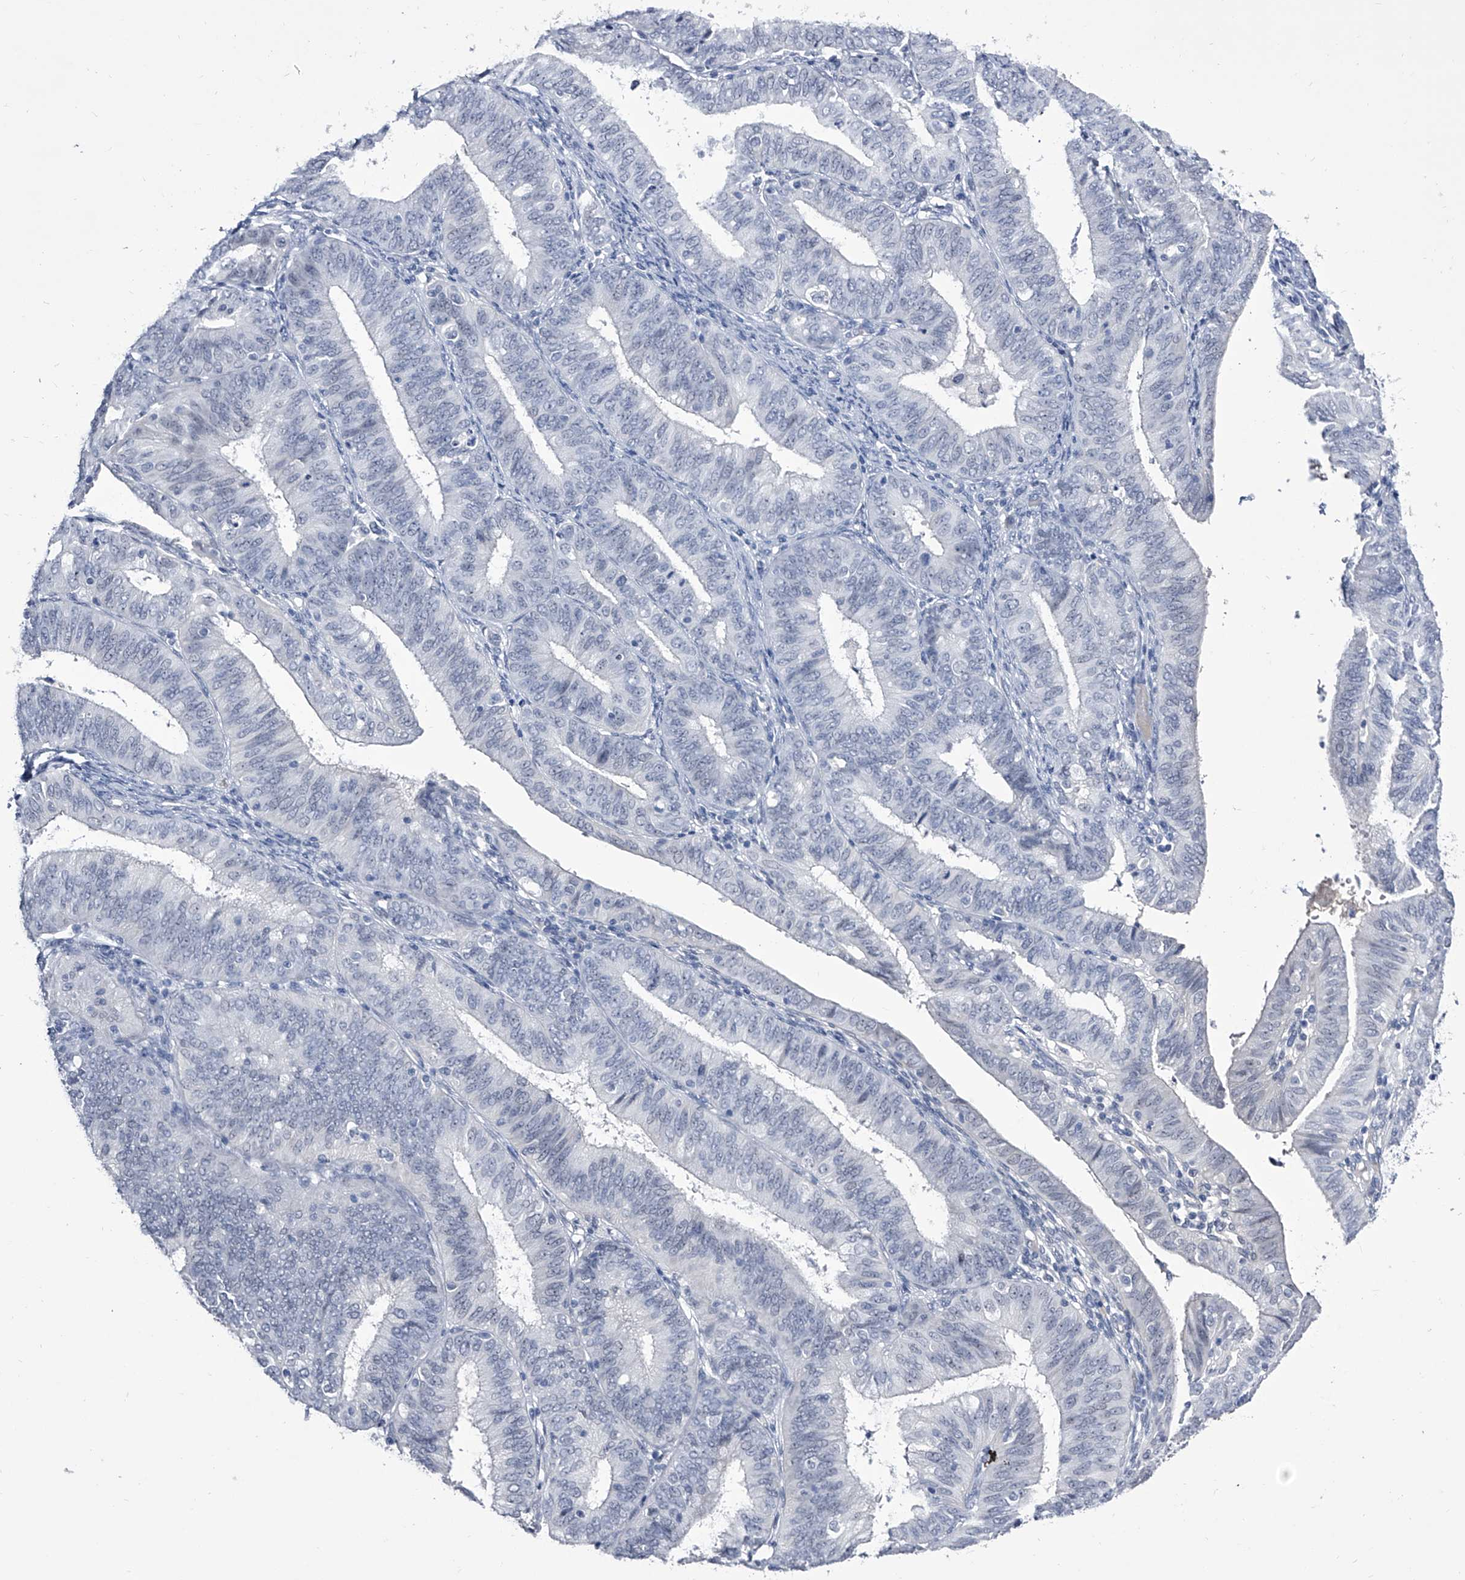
{"staining": {"intensity": "negative", "quantity": "none", "location": "none"}, "tissue": "endometrial cancer", "cell_type": "Tumor cells", "image_type": "cancer", "snomed": [{"axis": "morphology", "description": "Adenocarcinoma, NOS"}, {"axis": "topography", "description": "Endometrium"}], "caption": "This is a histopathology image of IHC staining of endometrial cancer (adenocarcinoma), which shows no positivity in tumor cells.", "gene": "CRISP2", "patient": {"sex": "female", "age": 51}}